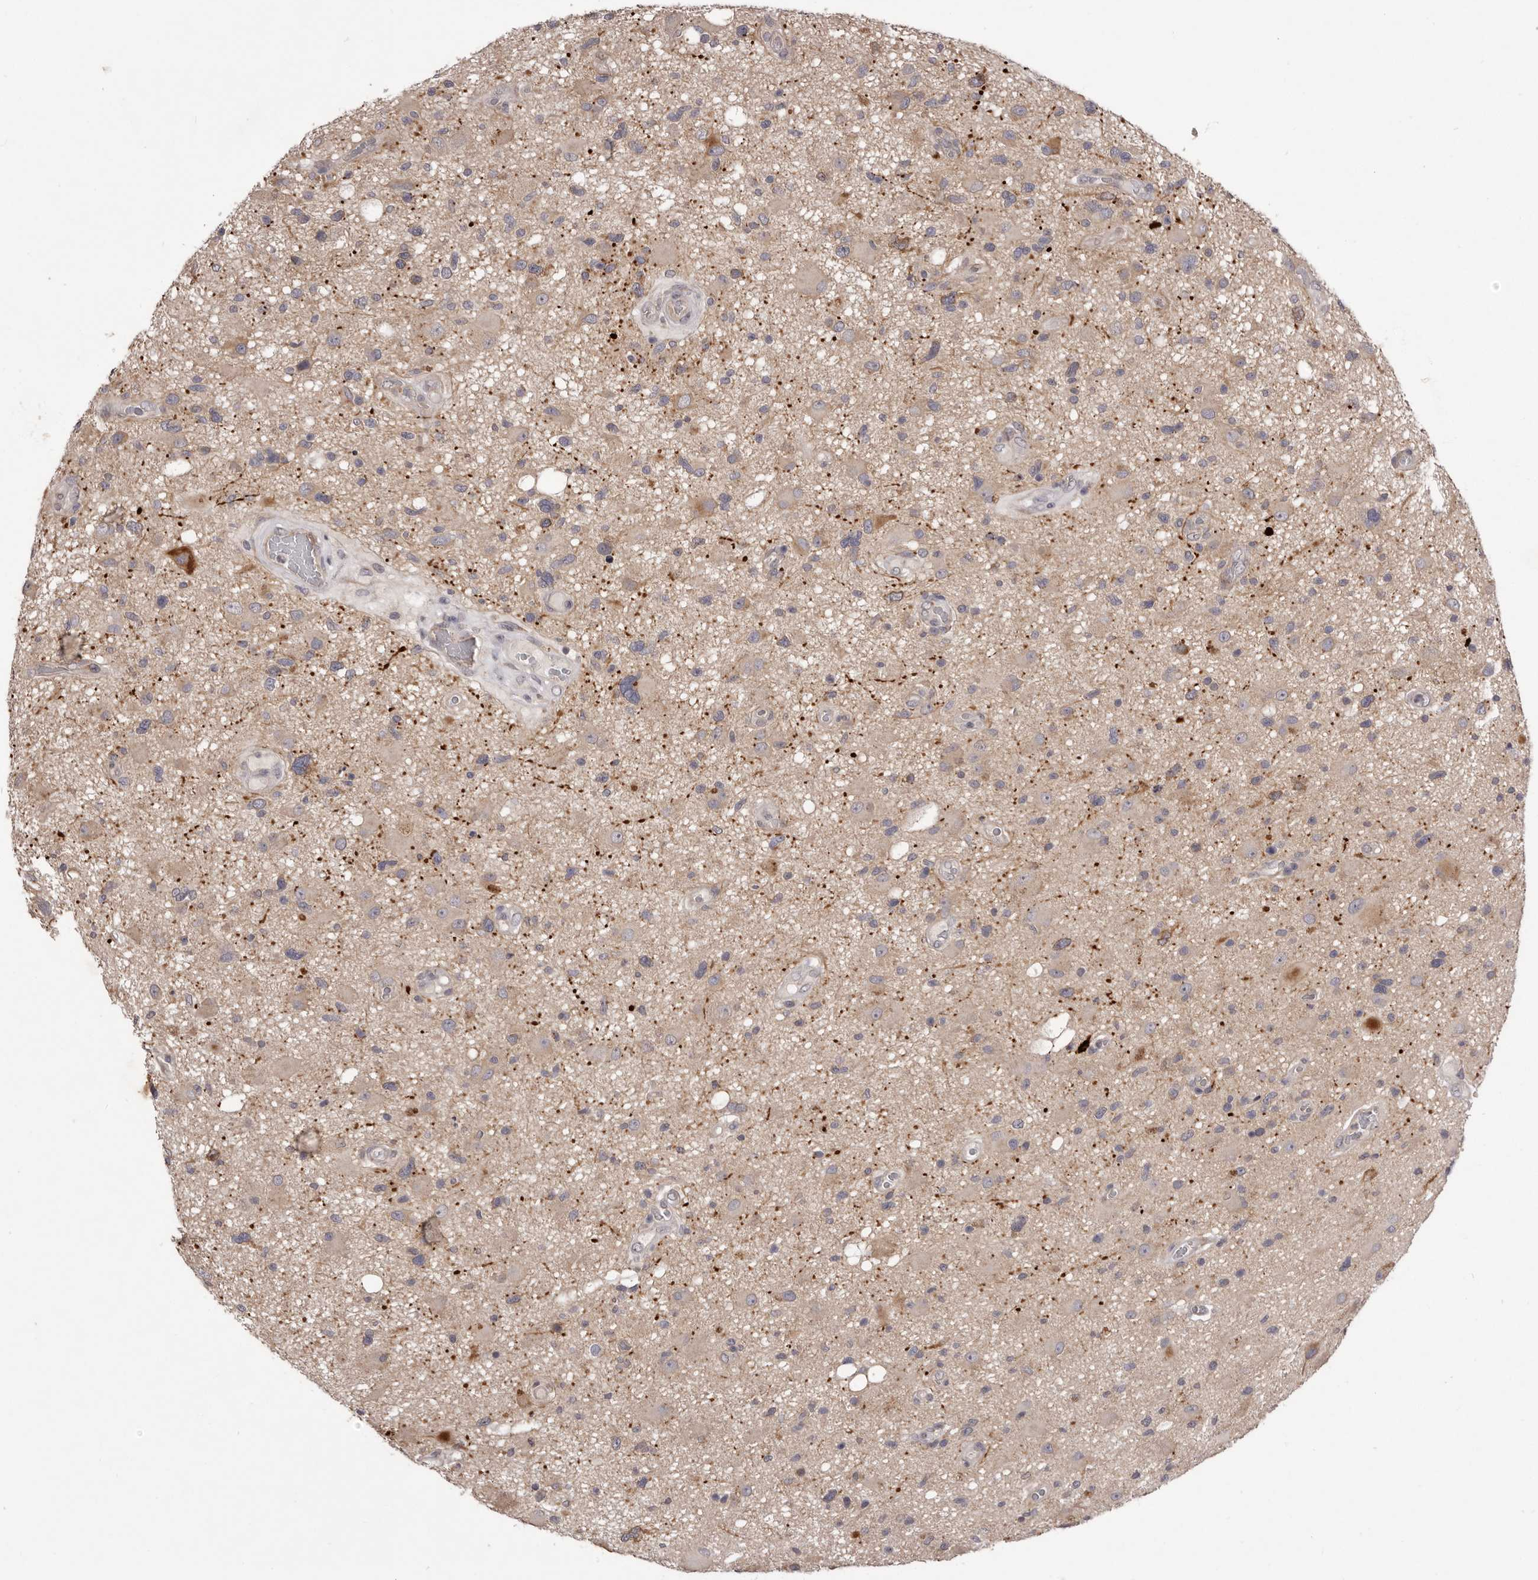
{"staining": {"intensity": "negative", "quantity": "none", "location": "none"}, "tissue": "glioma", "cell_type": "Tumor cells", "image_type": "cancer", "snomed": [{"axis": "morphology", "description": "Glioma, malignant, High grade"}, {"axis": "topography", "description": "Brain"}], "caption": "Immunohistochemistry photomicrograph of neoplastic tissue: glioma stained with DAB exhibits no significant protein expression in tumor cells.", "gene": "PNRC1", "patient": {"sex": "male", "age": 33}}